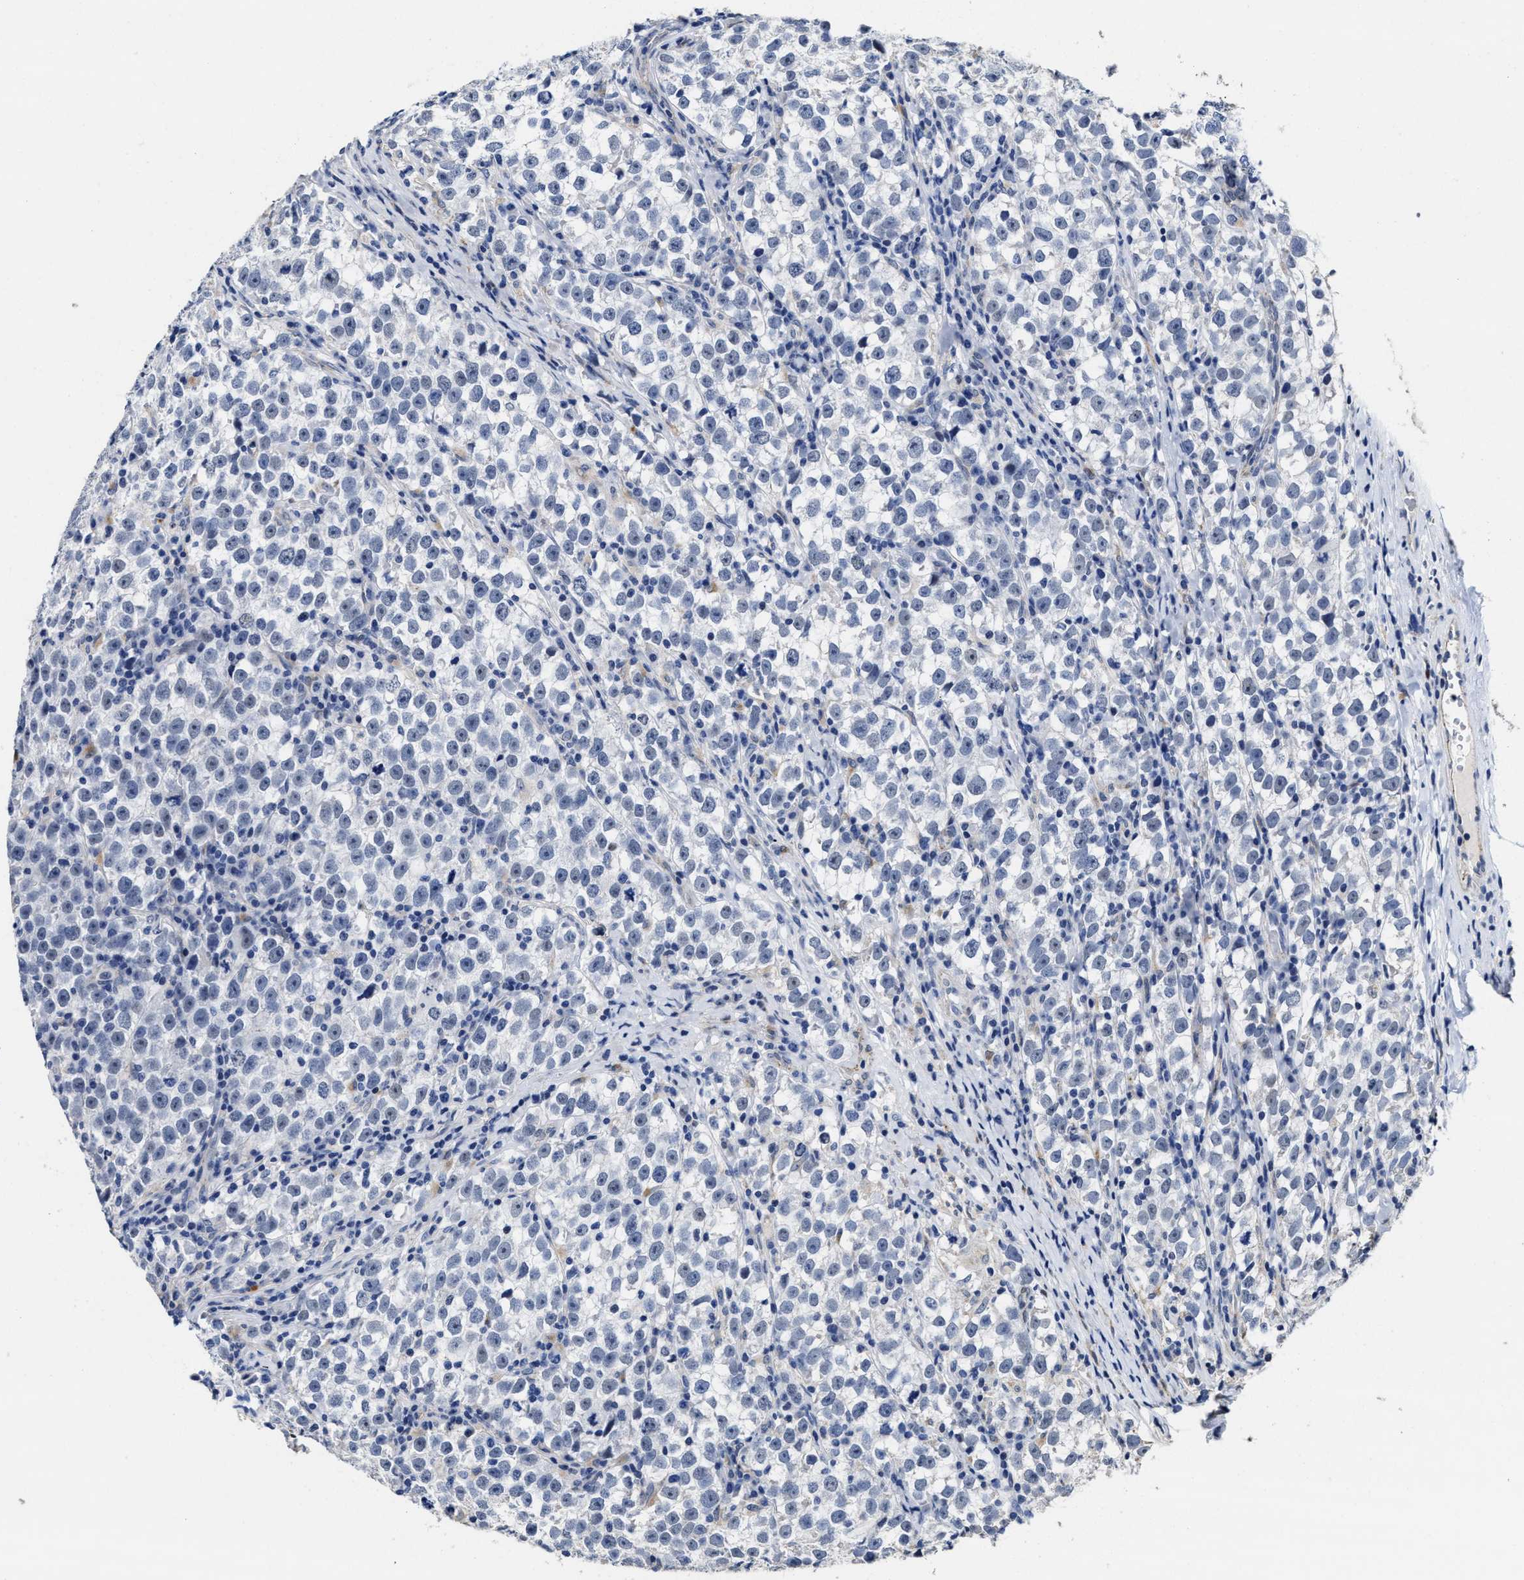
{"staining": {"intensity": "negative", "quantity": "none", "location": "none"}, "tissue": "testis cancer", "cell_type": "Tumor cells", "image_type": "cancer", "snomed": [{"axis": "morphology", "description": "Normal tissue, NOS"}, {"axis": "morphology", "description": "Seminoma, NOS"}, {"axis": "topography", "description": "Testis"}], "caption": "Image shows no significant protein positivity in tumor cells of testis seminoma.", "gene": "ZFAT", "patient": {"sex": "male", "age": 43}}